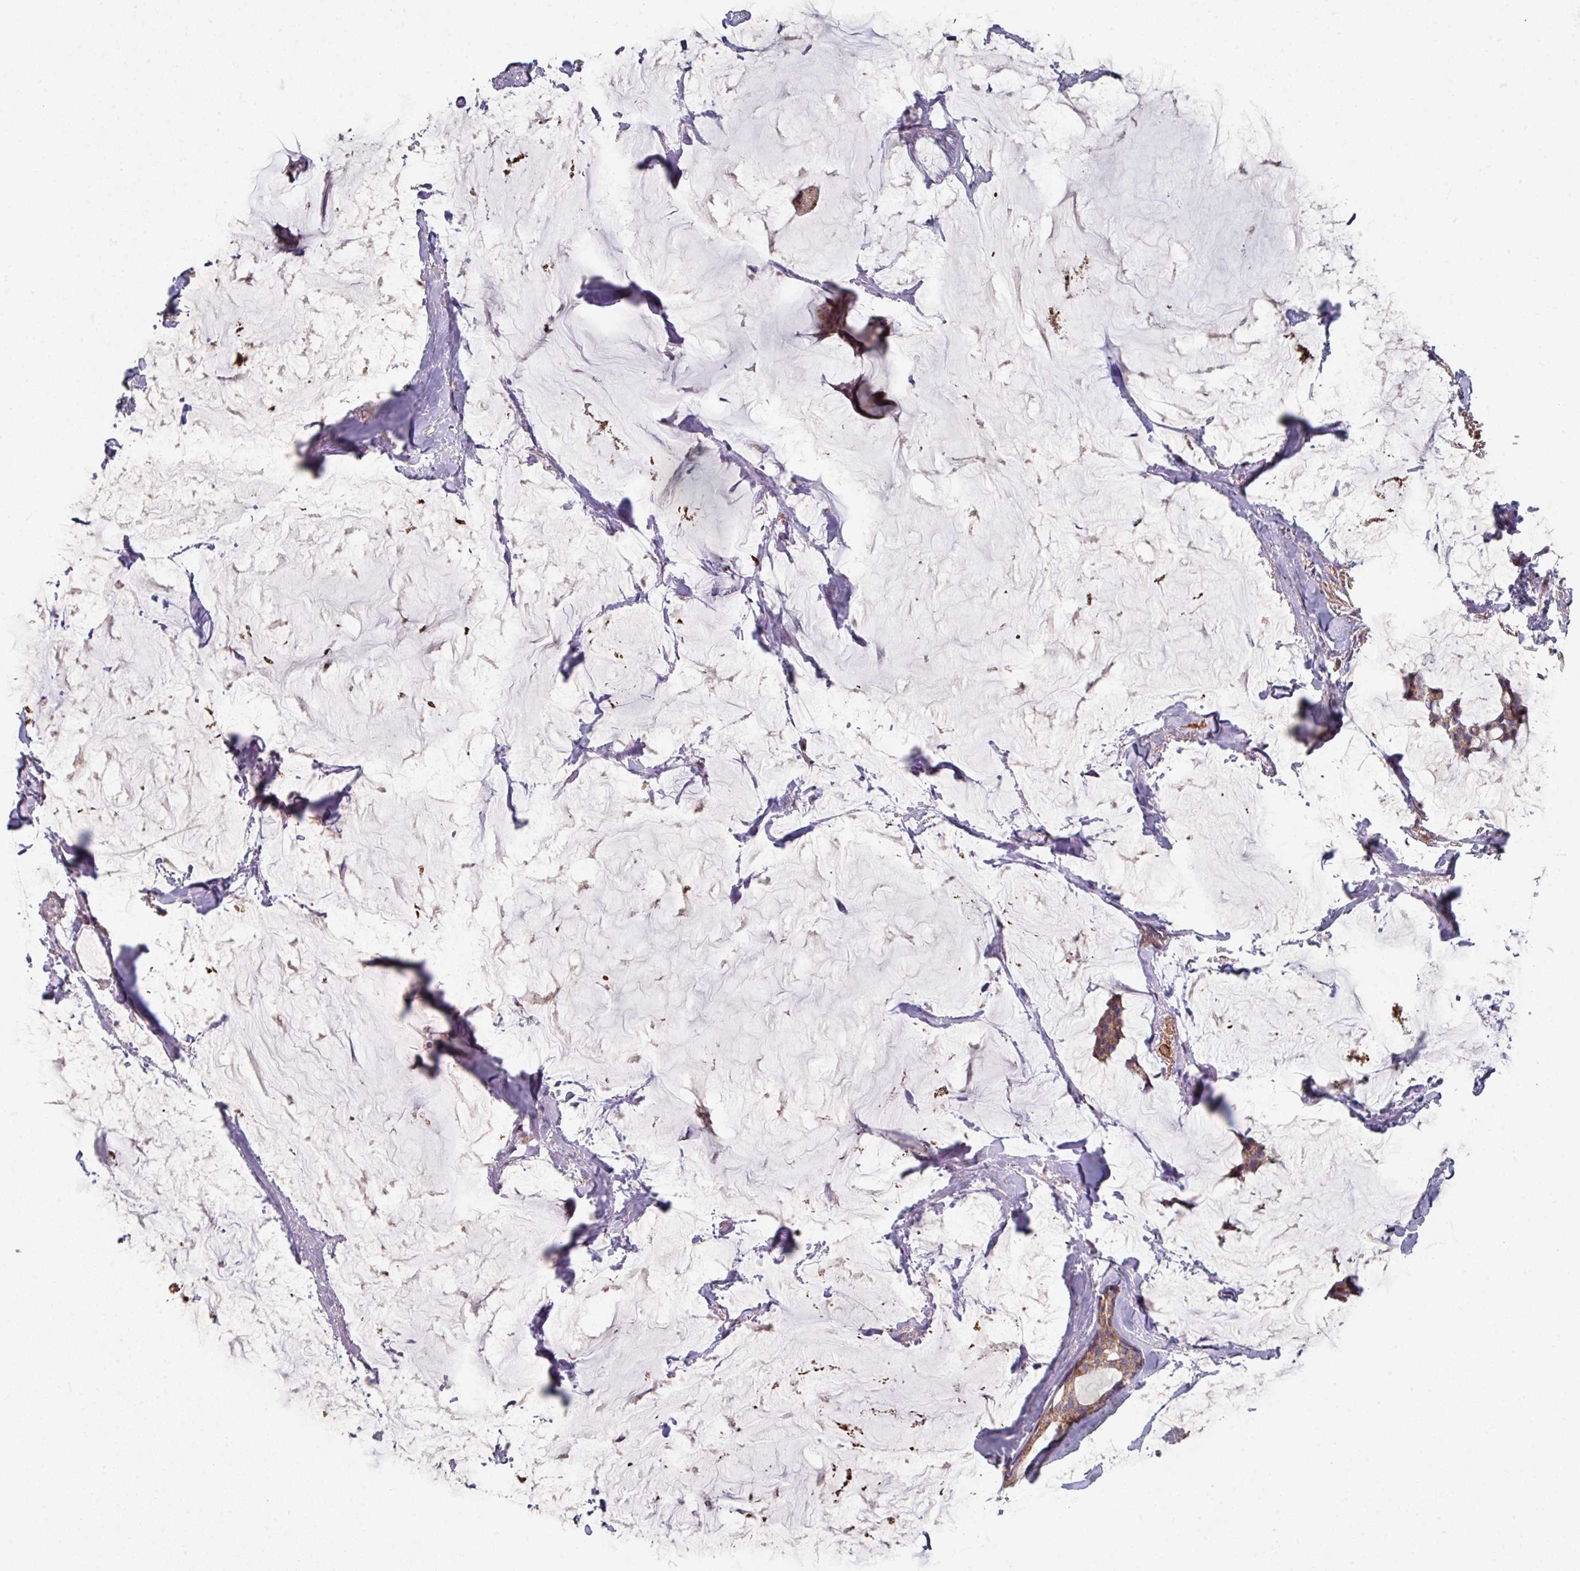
{"staining": {"intensity": "moderate", "quantity": ">75%", "location": "cytoplasmic/membranous"}, "tissue": "breast cancer", "cell_type": "Tumor cells", "image_type": "cancer", "snomed": [{"axis": "morphology", "description": "Duct carcinoma"}, {"axis": "topography", "description": "Breast"}], "caption": "IHC (DAB (3,3'-diaminobenzidine)) staining of breast intraductal carcinoma displays moderate cytoplasmic/membranous protein staining in about >75% of tumor cells.", "gene": "DCAF12L2", "patient": {"sex": "female", "age": 93}}